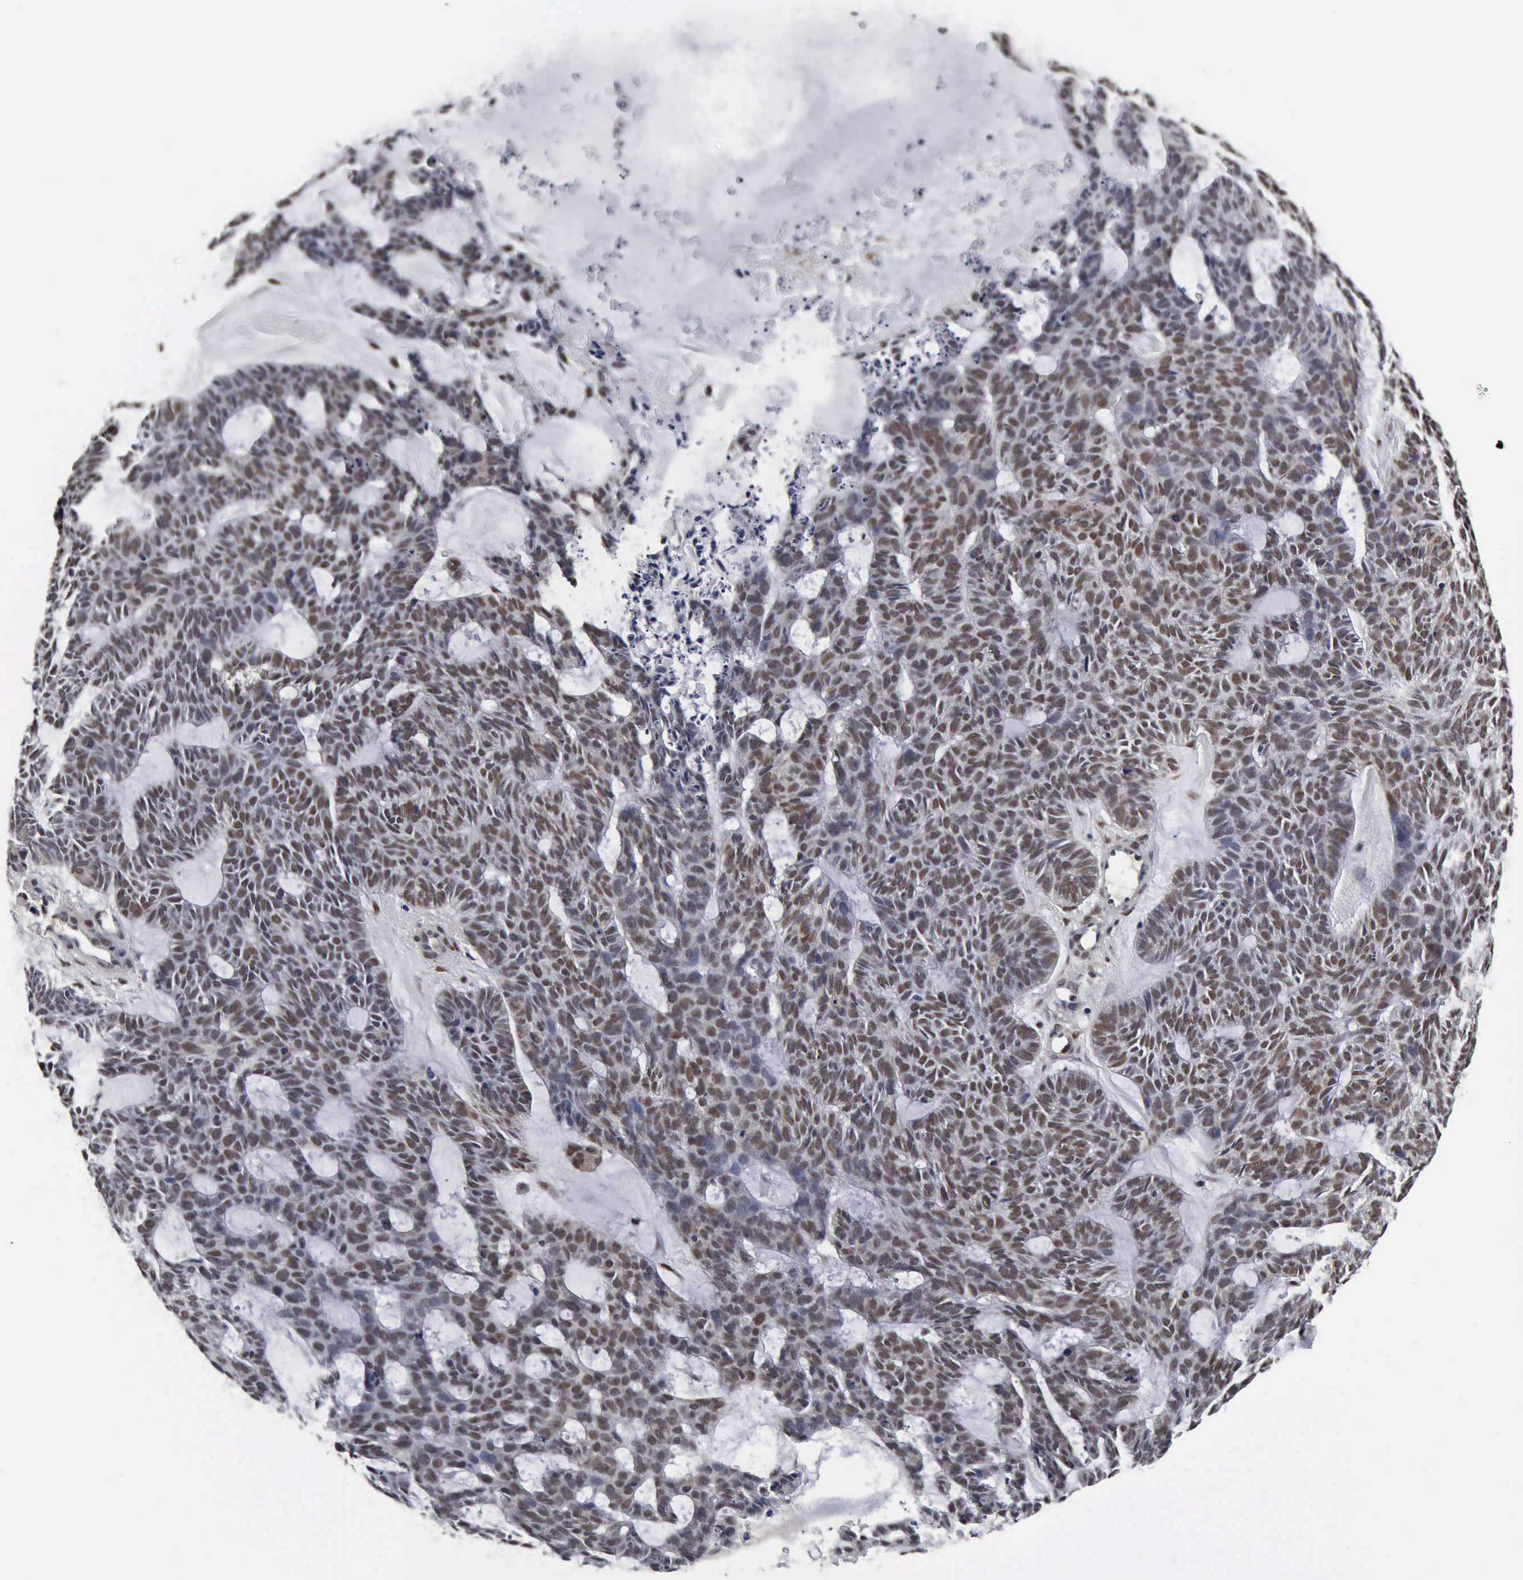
{"staining": {"intensity": "weak", "quantity": ">75%", "location": "cytoplasmic/membranous,nuclear"}, "tissue": "skin cancer", "cell_type": "Tumor cells", "image_type": "cancer", "snomed": [{"axis": "morphology", "description": "Basal cell carcinoma"}, {"axis": "topography", "description": "Skin"}], "caption": "Skin cancer (basal cell carcinoma) tissue displays weak cytoplasmic/membranous and nuclear expression in about >75% of tumor cells", "gene": "UBC", "patient": {"sex": "male", "age": 75}}